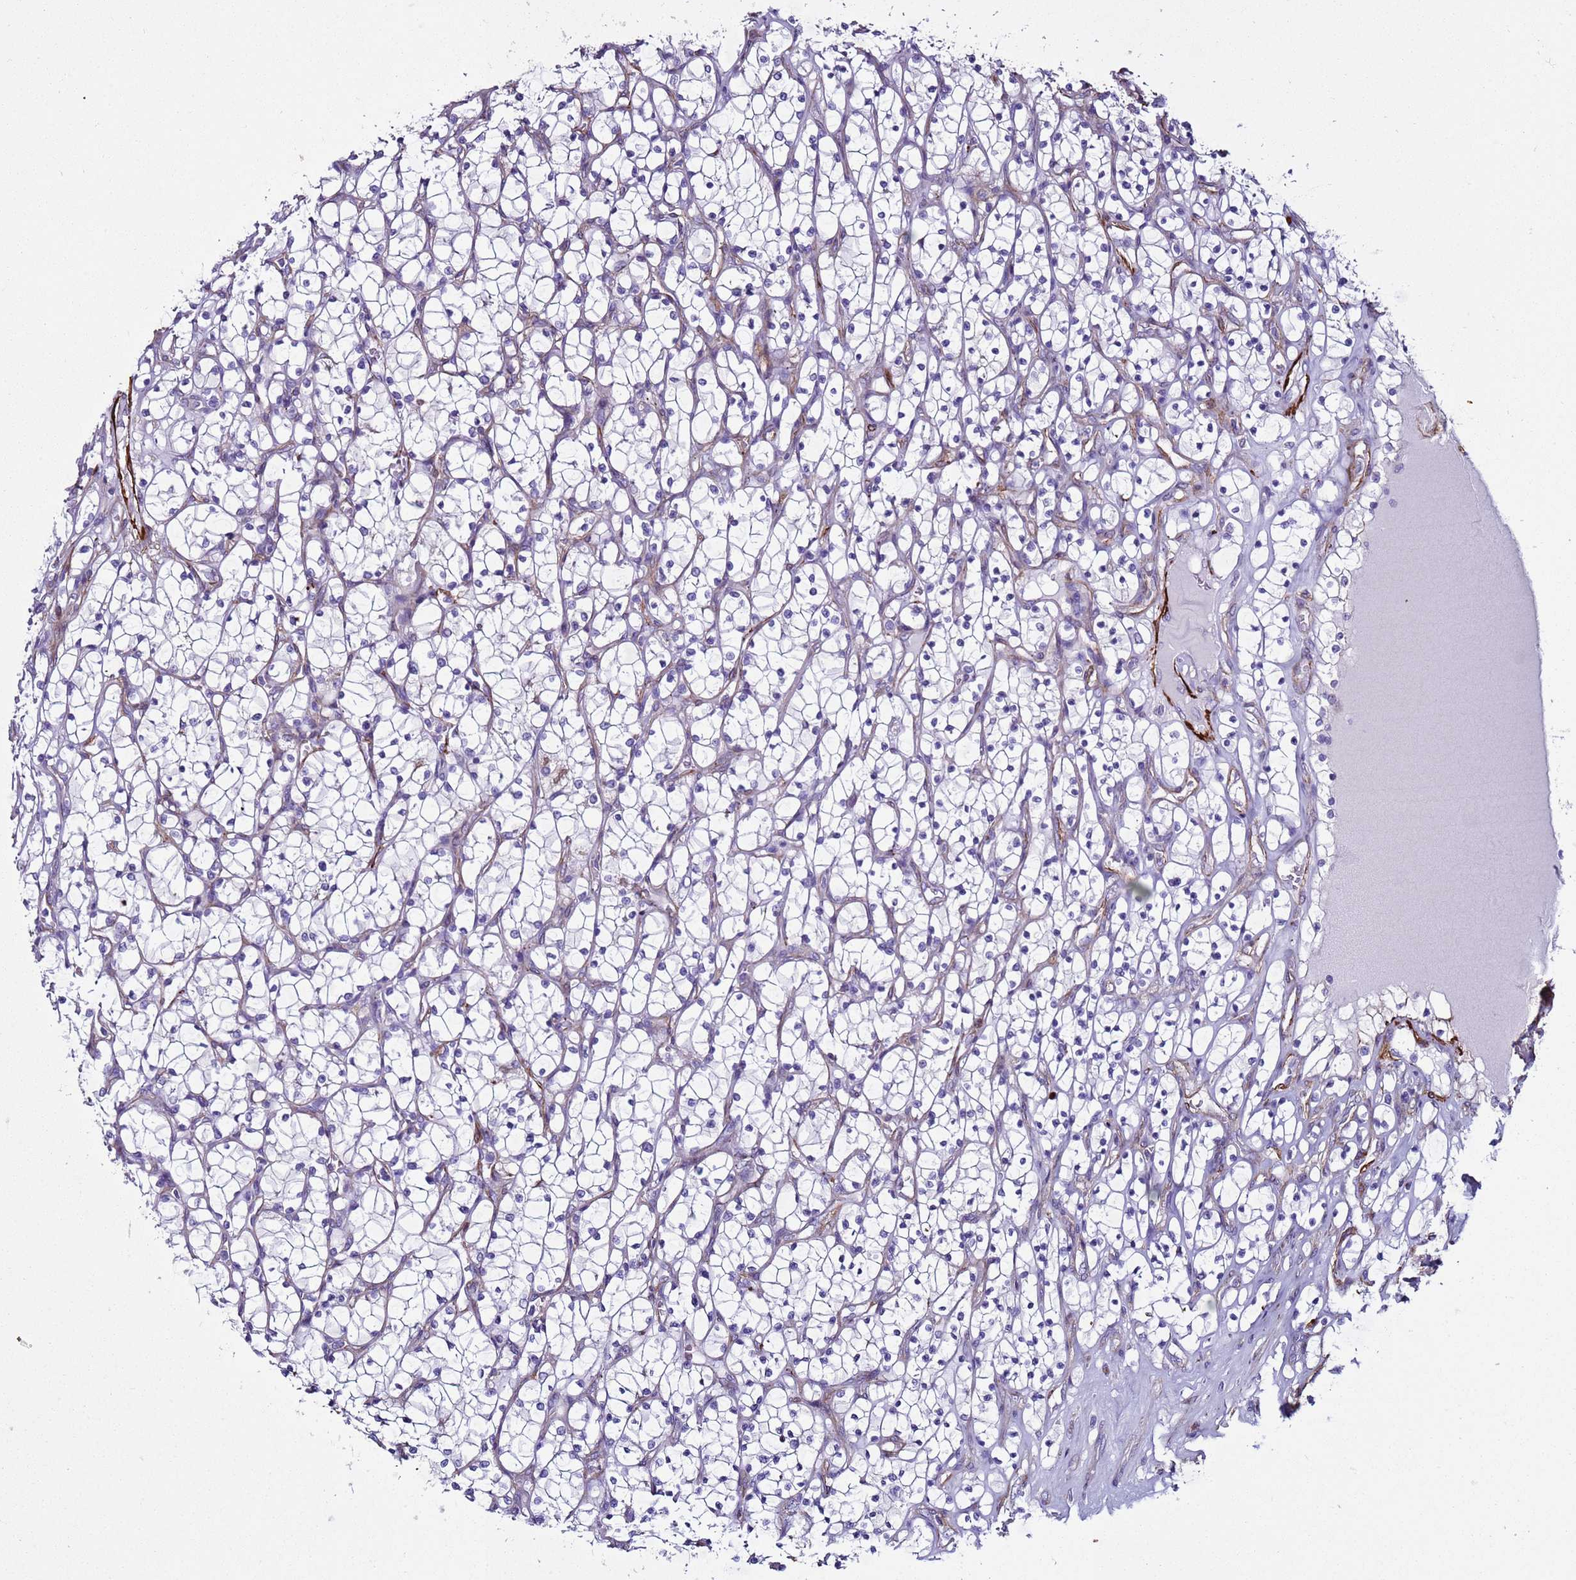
{"staining": {"intensity": "negative", "quantity": "none", "location": "none"}, "tissue": "renal cancer", "cell_type": "Tumor cells", "image_type": "cancer", "snomed": [{"axis": "morphology", "description": "Adenocarcinoma, NOS"}, {"axis": "topography", "description": "Kidney"}], "caption": "High power microscopy micrograph of an immunohistochemistry (IHC) histopathology image of renal adenocarcinoma, revealing no significant staining in tumor cells. (DAB IHC visualized using brightfield microscopy, high magnification).", "gene": "RABL2B", "patient": {"sex": "female", "age": 69}}